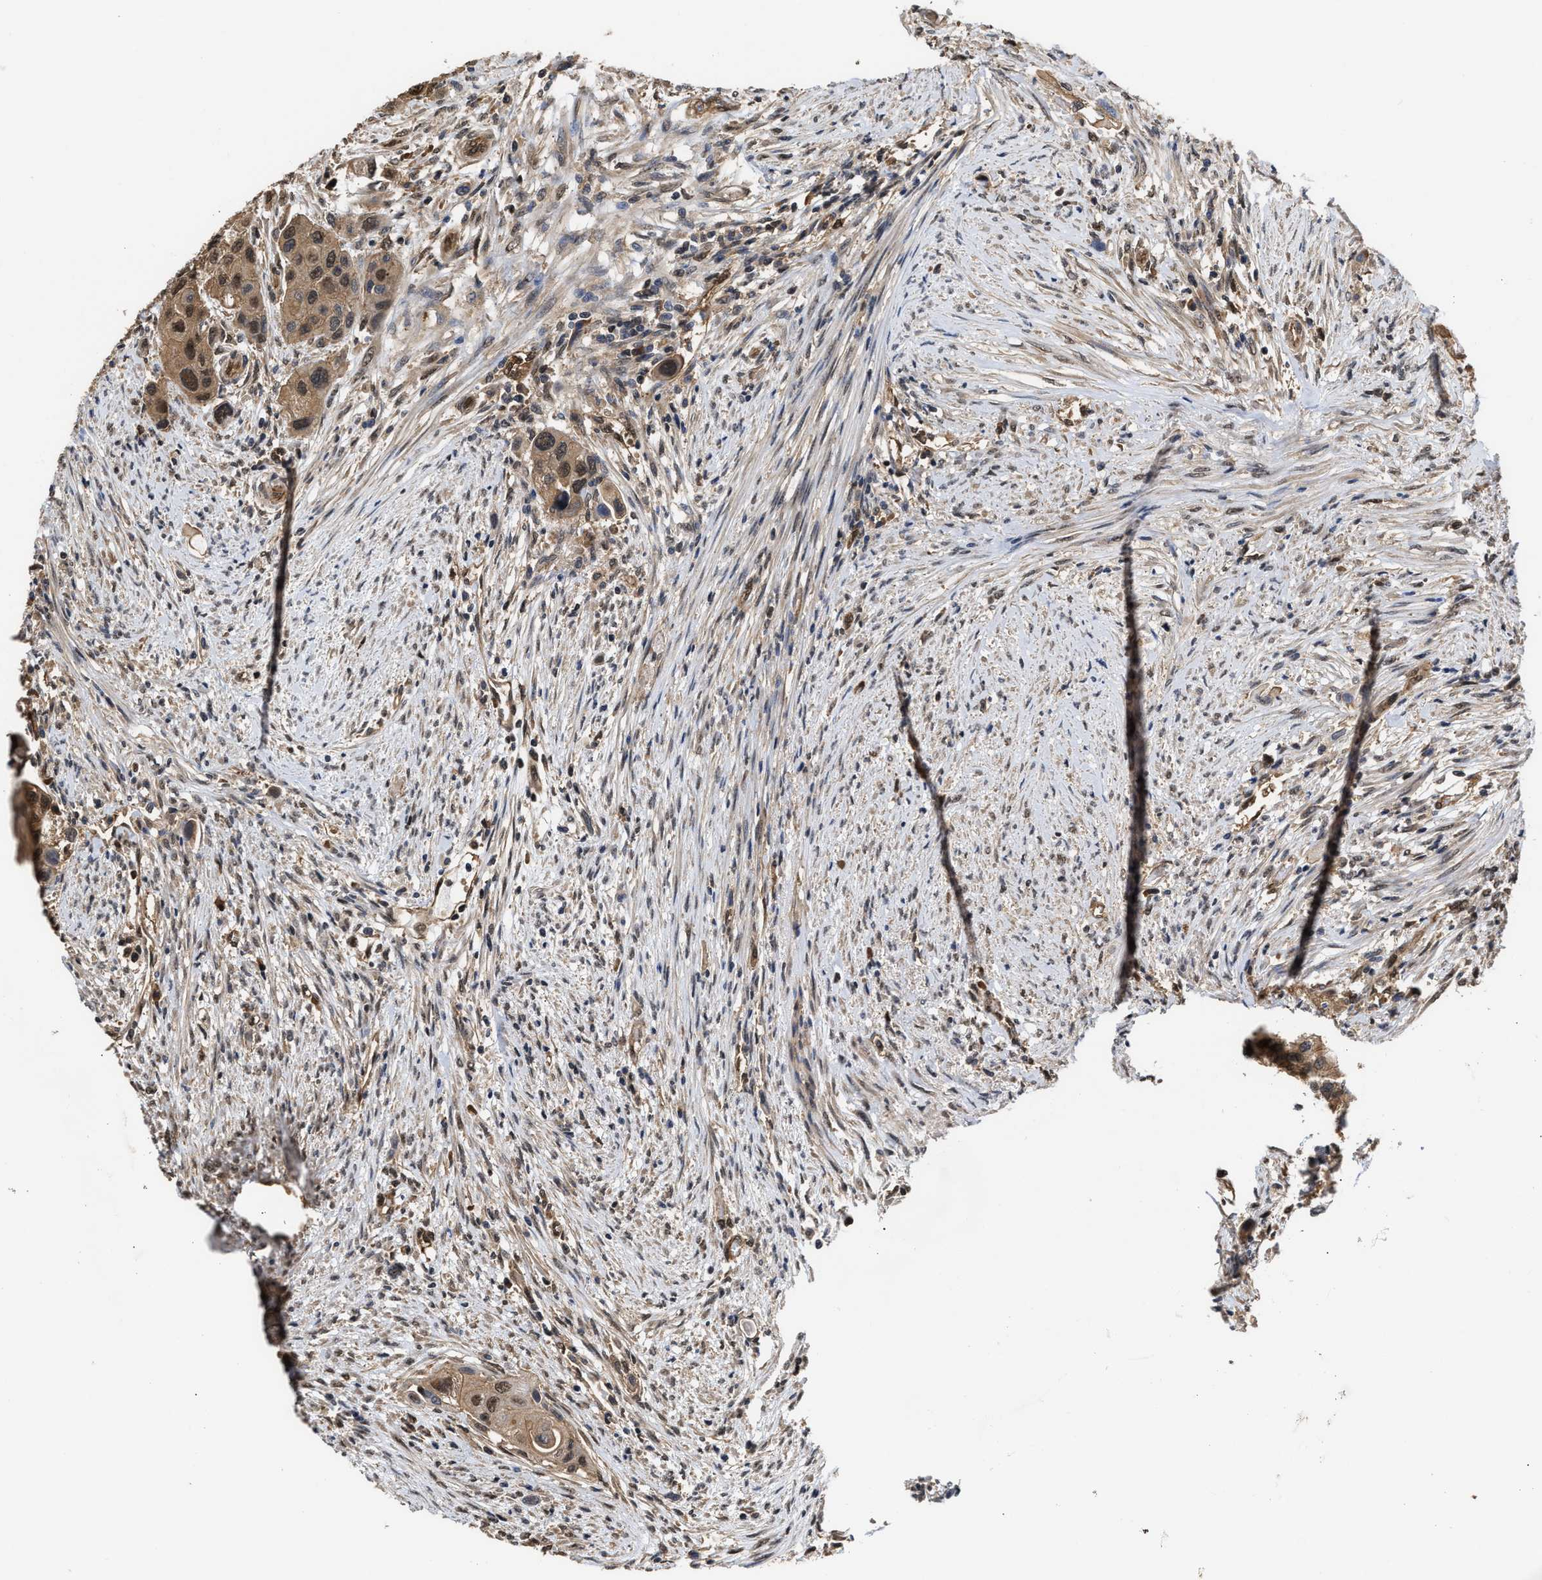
{"staining": {"intensity": "weak", "quantity": ">75%", "location": "cytoplasmic/membranous,nuclear"}, "tissue": "urothelial cancer", "cell_type": "Tumor cells", "image_type": "cancer", "snomed": [{"axis": "morphology", "description": "Urothelial carcinoma, High grade"}, {"axis": "topography", "description": "Urinary bladder"}], "caption": "This is a histology image of IHC staining of high-grade urothelial carcinoma, which shows weak positivity in the cytoplasmic/membranous and nuclear of tumor cells.", "gene": "SCAI", "patient": {"sex": "female", "age": 56}}